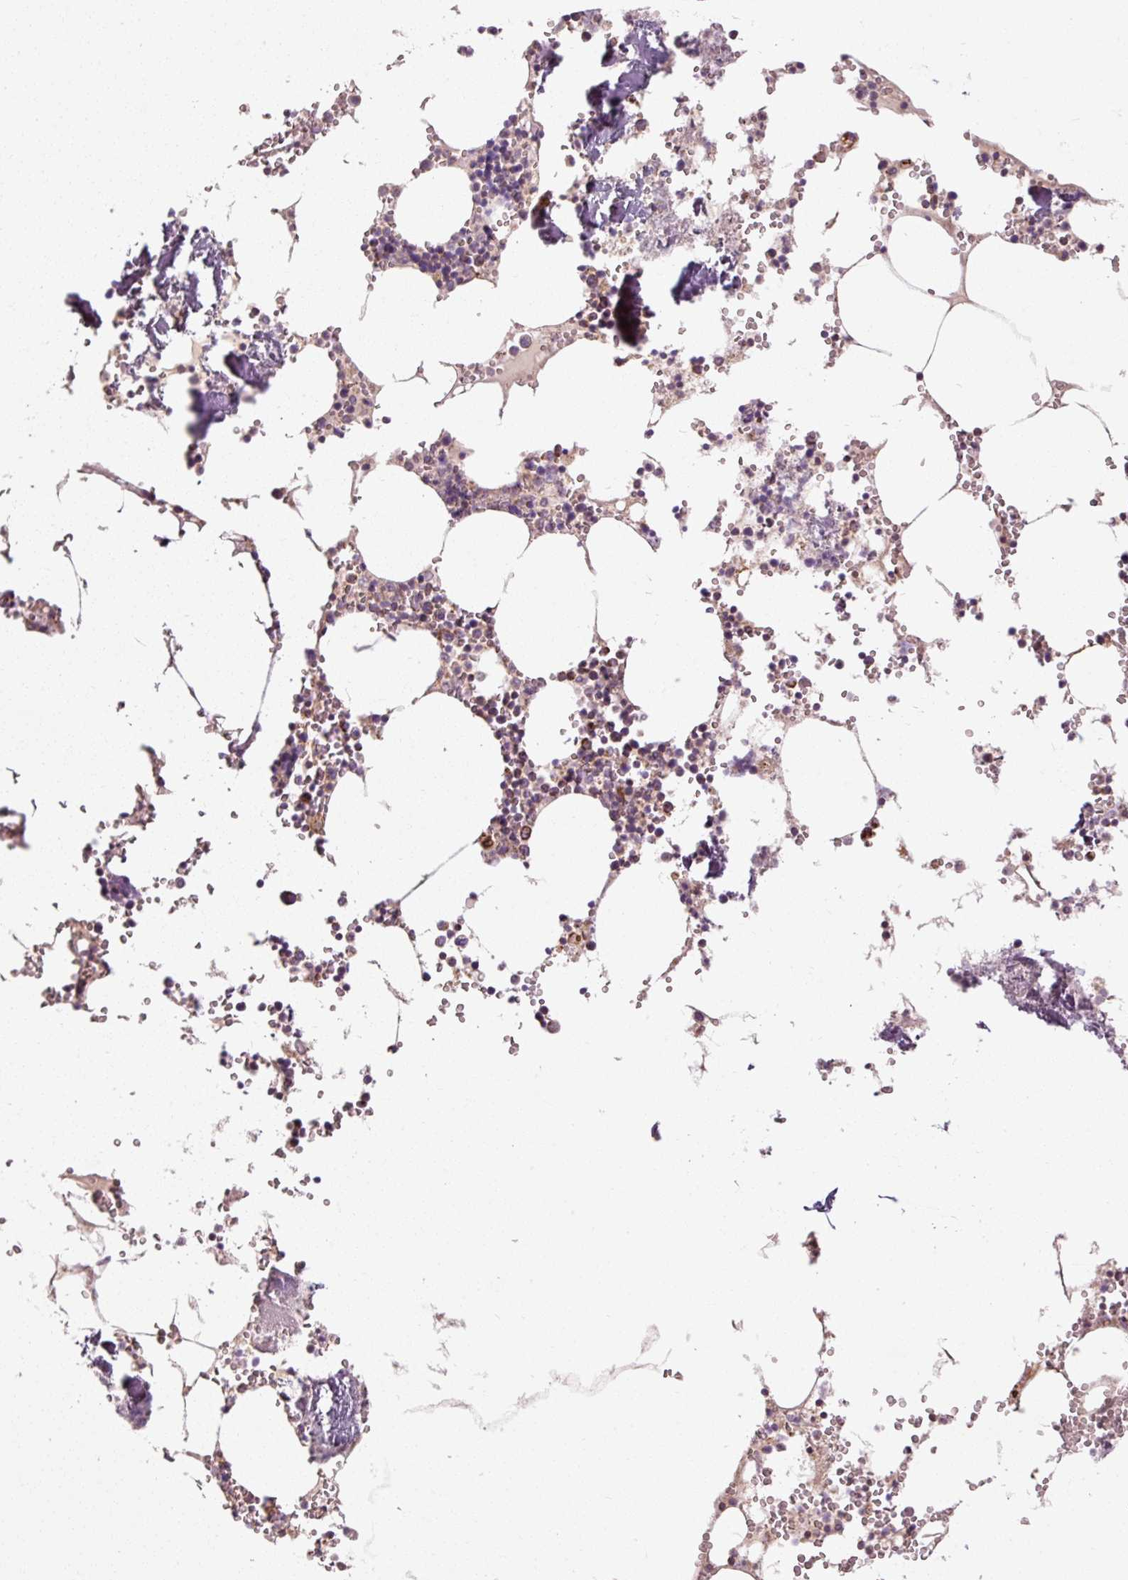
{"staining": {"intensity": "moderate", "quantity": "<25%", "location": "cytoplasmic/membranous"}, "tissue": "bone marrow", "cell_type": "Hematopoietic cells", "image_type": "normal", "snomed": [{"axis": "morphology", "description": "Normal tissue, NOS"}, {"axis": "topography", "description": "Bone marrow"}], "caption": "IHC of normal human bone marrow exhibits low levels of moderate cytoplasmic/membranous positivity in approximately <25% of hematopoietic cells.", "gene": "NDUFB4", "patient": {"sex": "male", "age": 54}}